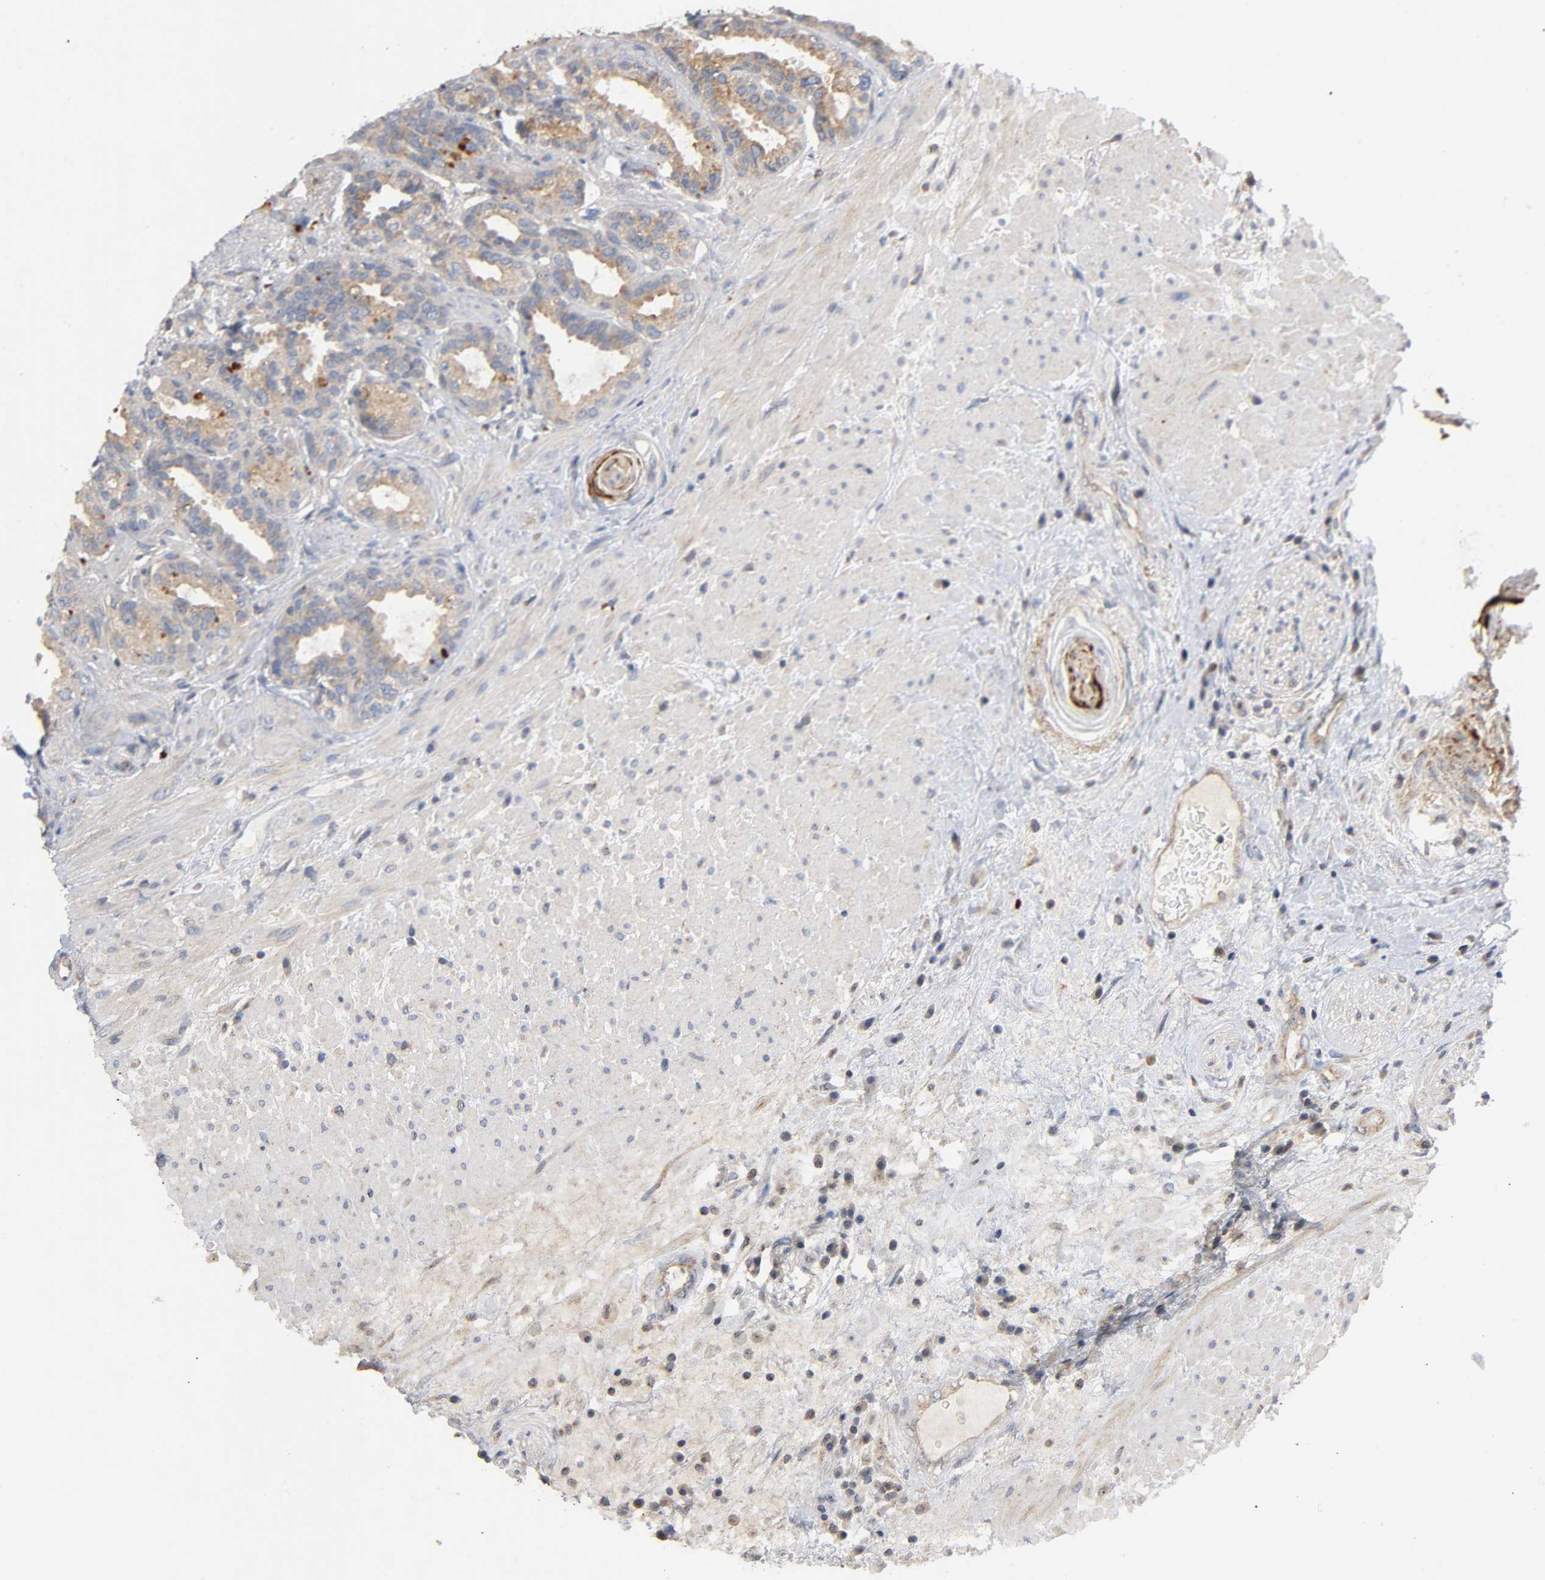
{"staining": {"intensity": "moderate", "quantity": ">75%", "location": "cytoplasmic/membranous"}, "tissue": "seminal vesicle", "cell_type": "Glandular cells", "image_type": "normal", "snomed": [{"axis": "morphology", "description": "Normal tissue, NOS"}, {"axis": "topography", "description": "Seminal veicle"}], "caption": "Seminal vesicle stained with IHC reveals moderate cytoplasmic/membranous expression in approximately >75% of glandular cells.", "gene": "IKBKB", "patient": {"sex": "male", "age": 61}}